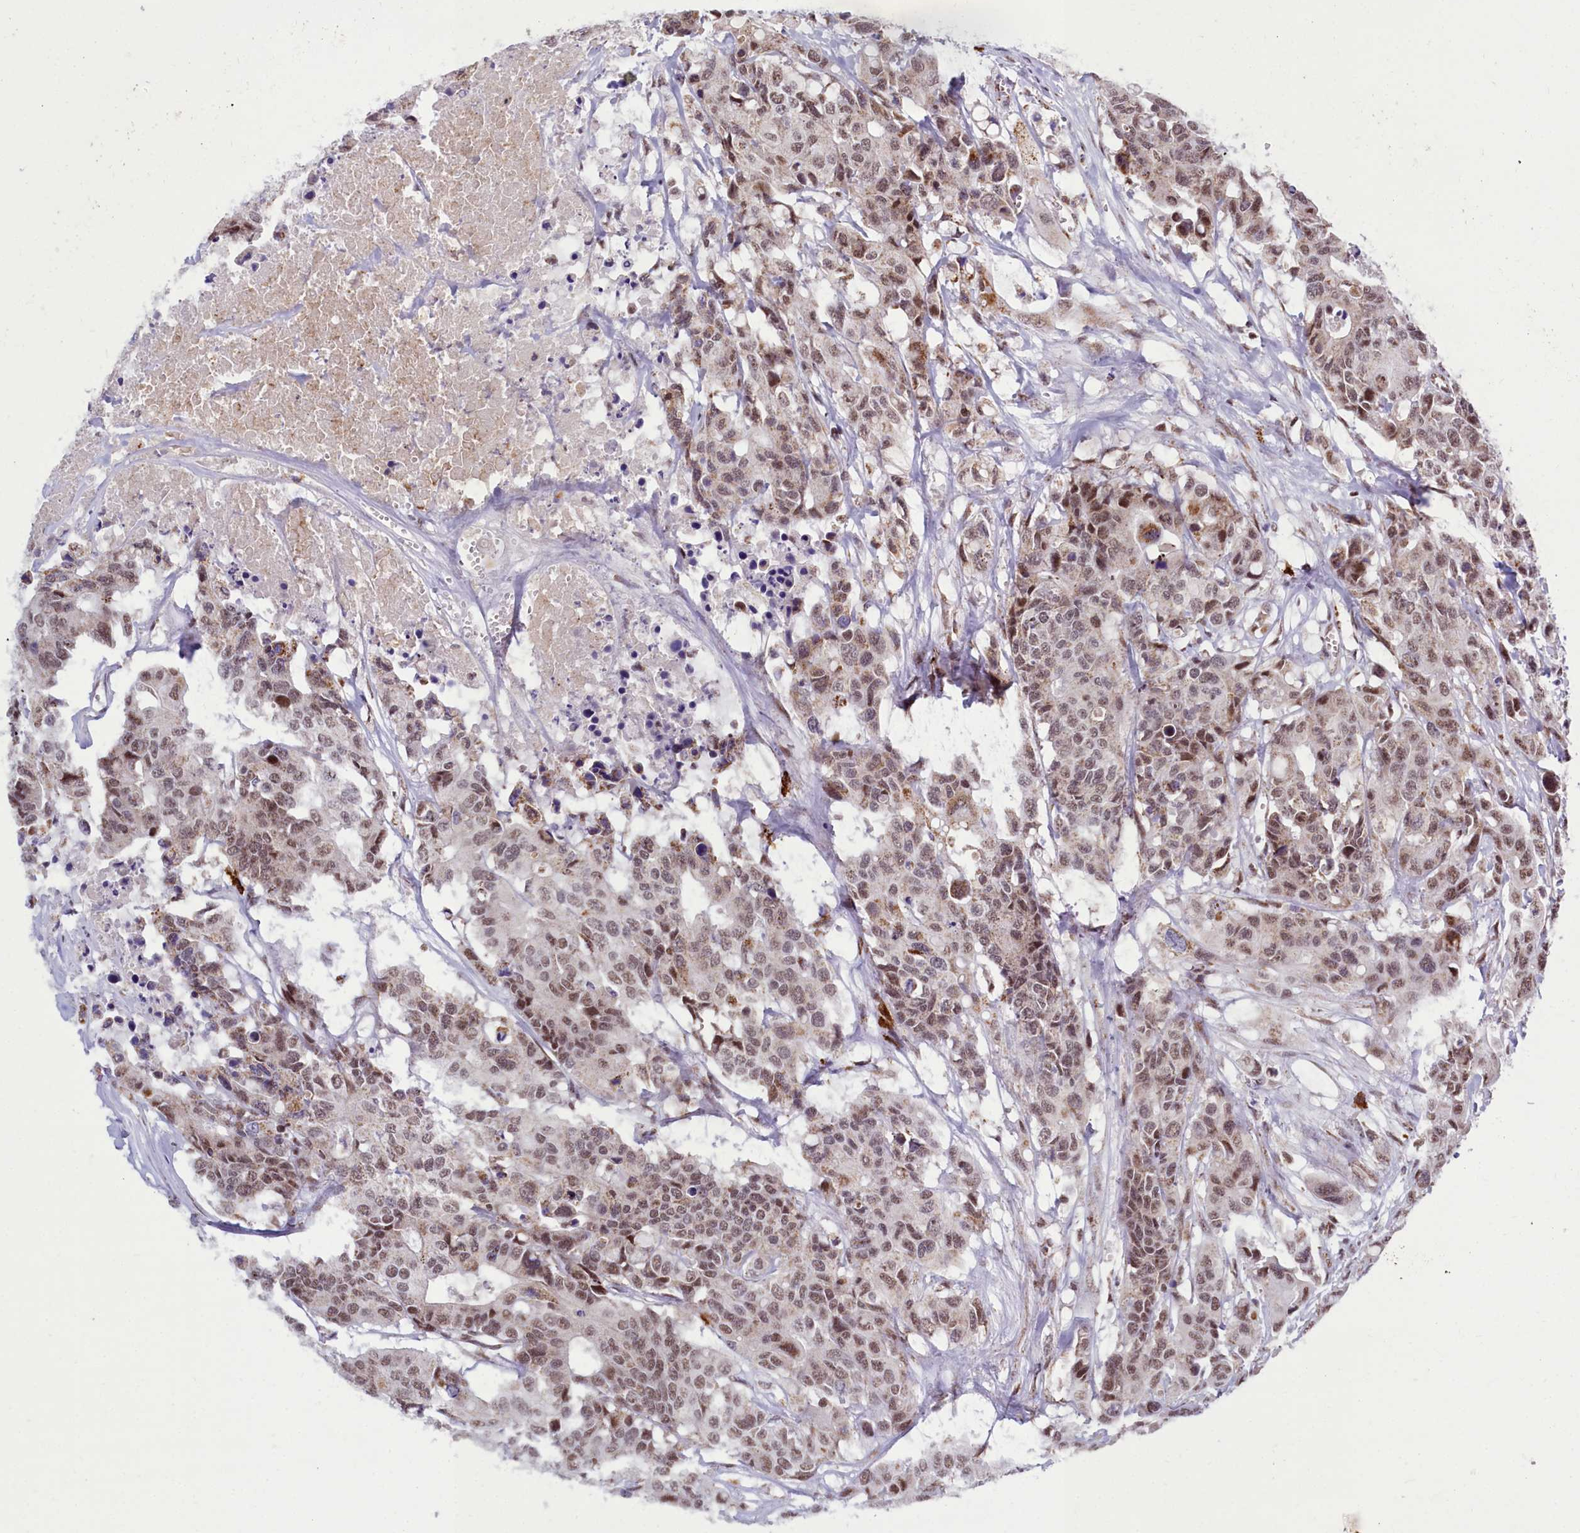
{"staining": {"intensity": "moderate", "quantity": ">75%", "location": "cytoplasmic/membranous,nuclear"}, "tissue": "colorectal cancer", "cell_type": "Tumor cells", "image_type": "cancer", "snomed": [{"axis": "morphology", "description": "Adenocarcinoma, NOS"}, {"axis": "topography", "description": "Colon"}], "caption": "Tumor cells reveal medium levels of moderate cytoplasmic/membranous and nuclear staining in approximately >75% of cells in colorectal cancer (adenocarcinoma). (Stains: DAB (3,3'-diaminobenzidine) in brown, nuclei in blue, Microscopy: brightfield microscopy at high magnification).", "gene": "POM121L2", "patient": {"sex": "male", "age": 77}}